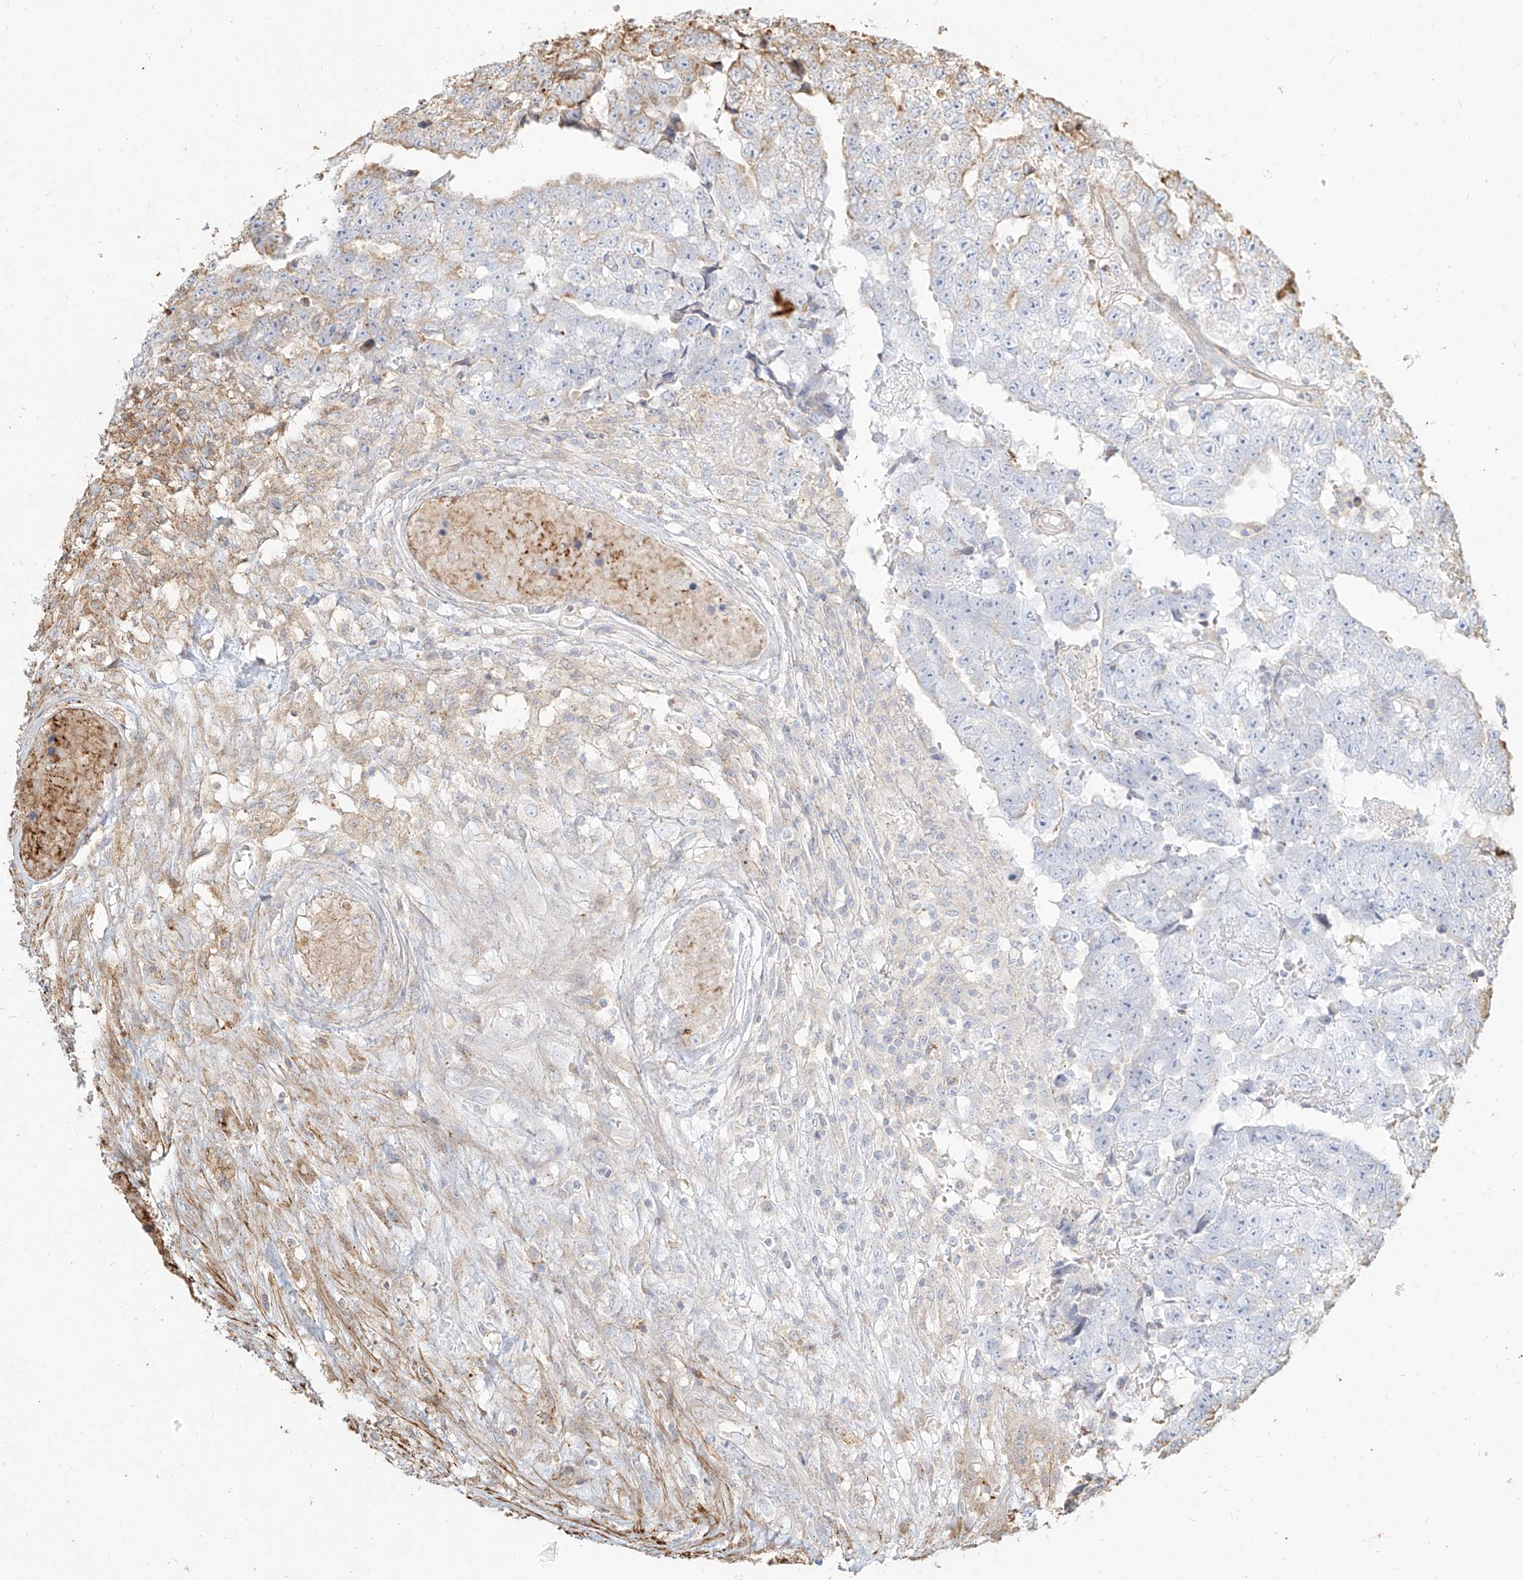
{"staining": {"intensity": "weak", "quantity": "<25%", "location": "cytoplasmic/membranous"}, "tissue": "testis cancer", "cell_type": "Tumor cells", "image_type": "cancer", "snomed": [{"axis": "morphology", "description": "Carcinoma, Embryonal, NOS"}, {"axis": "topography", "description": "Testis"}], "caption": "Immunohistochemistry of human testis cancer (embryonal carcinoma) demonstrates no positivity in tumor cells.", "gene": "MTX2", "patient": {"sex": "male", "age": 25}}